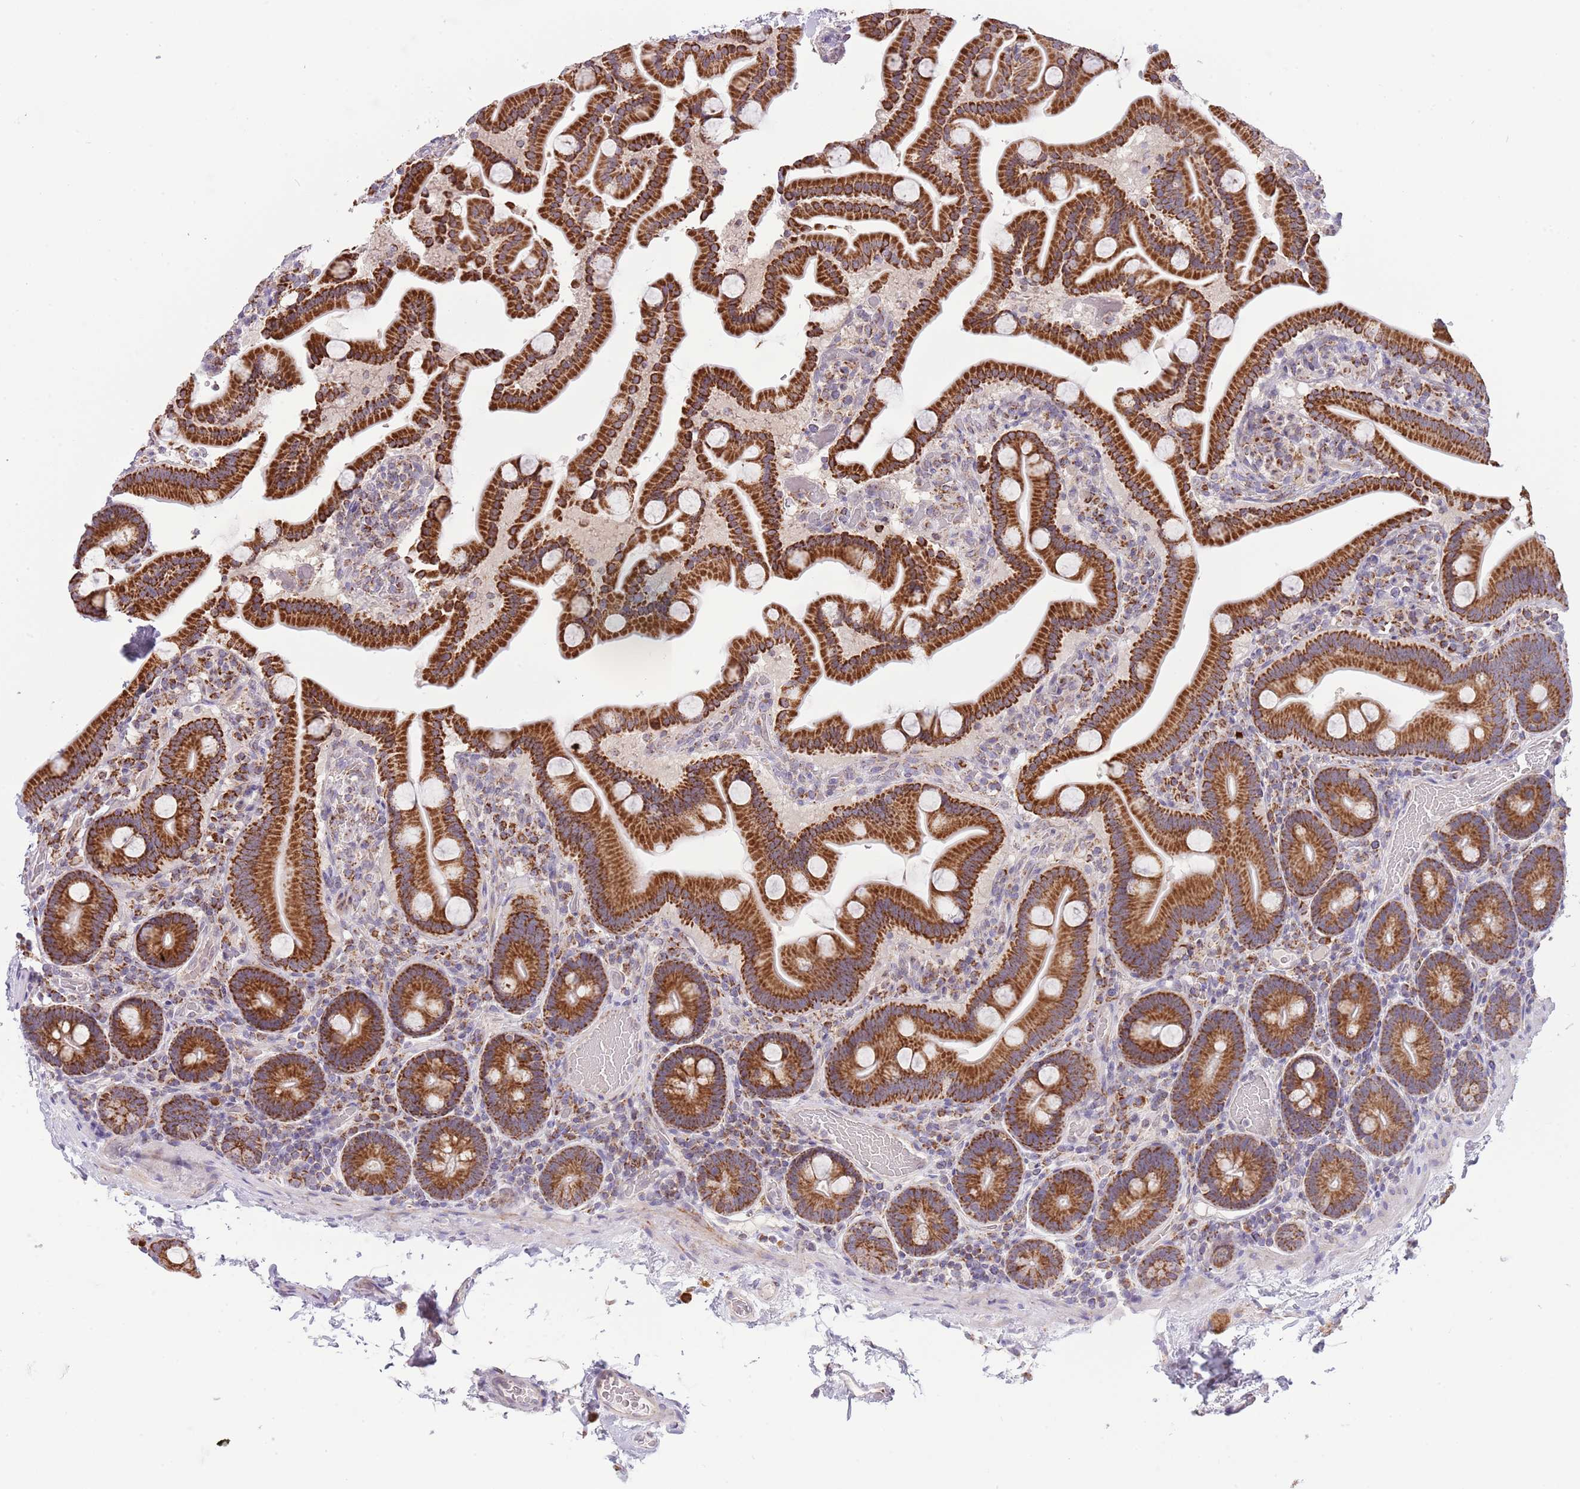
{"staining": {"intensity": "strong", "quantity": ">75%", "location": "cytoplasmic/membranous"}, "tissue": "duodenum", "cell_type": "Glandular cells", "image_type": "normal", "snomed": [{"axis": "morphology", "description": "Normal tissue, NOS"}, {"axis": "topography", "description": "Duodenum"}], "caption": "Immunohistochemical staining of unremarkable duodenum demonstrates strong cytoplasmic/membranous protein positivity in approximately >75% of glandular cells.", "gene": "LHX6", "patient": {"sex": "male", "age": 55}}